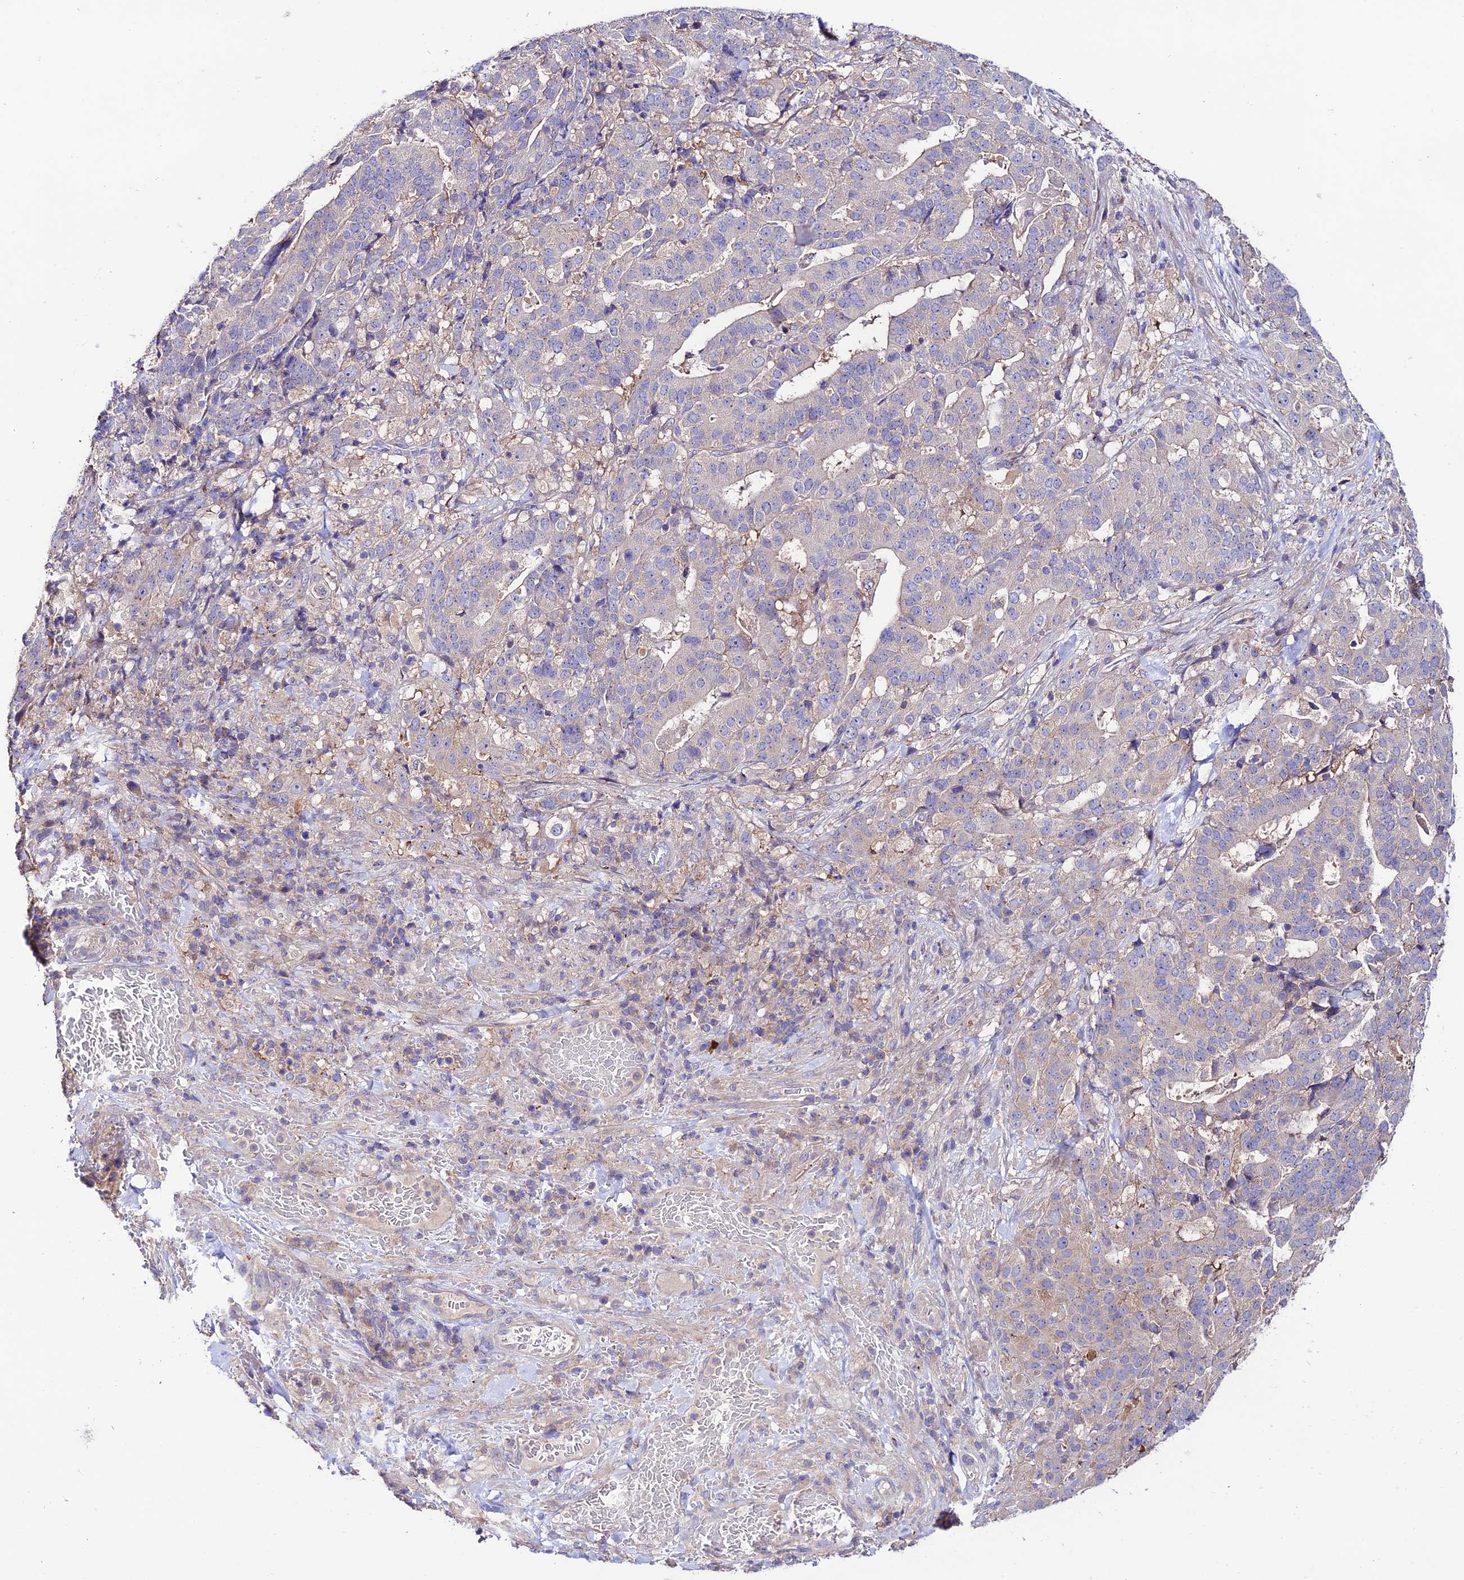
{"staining": {"intensity": "negative", "quantity": "none", "location": "none"}, "tissue": "stomach cancer", "cell_type": "Tumor cells", "image_type": "cancer", "snomed": [{"axis": "morphology", "description": "Adenocarcinoma, NOS"}, {"axis": "topography", "description": "Stomach"}], "caption": "Immunohistochemical staining of stomach adenocarcinoma displays no significant staining in tumor cells.", "gene": "BRME1", "patient": {"sex": "male", "age": 48}}